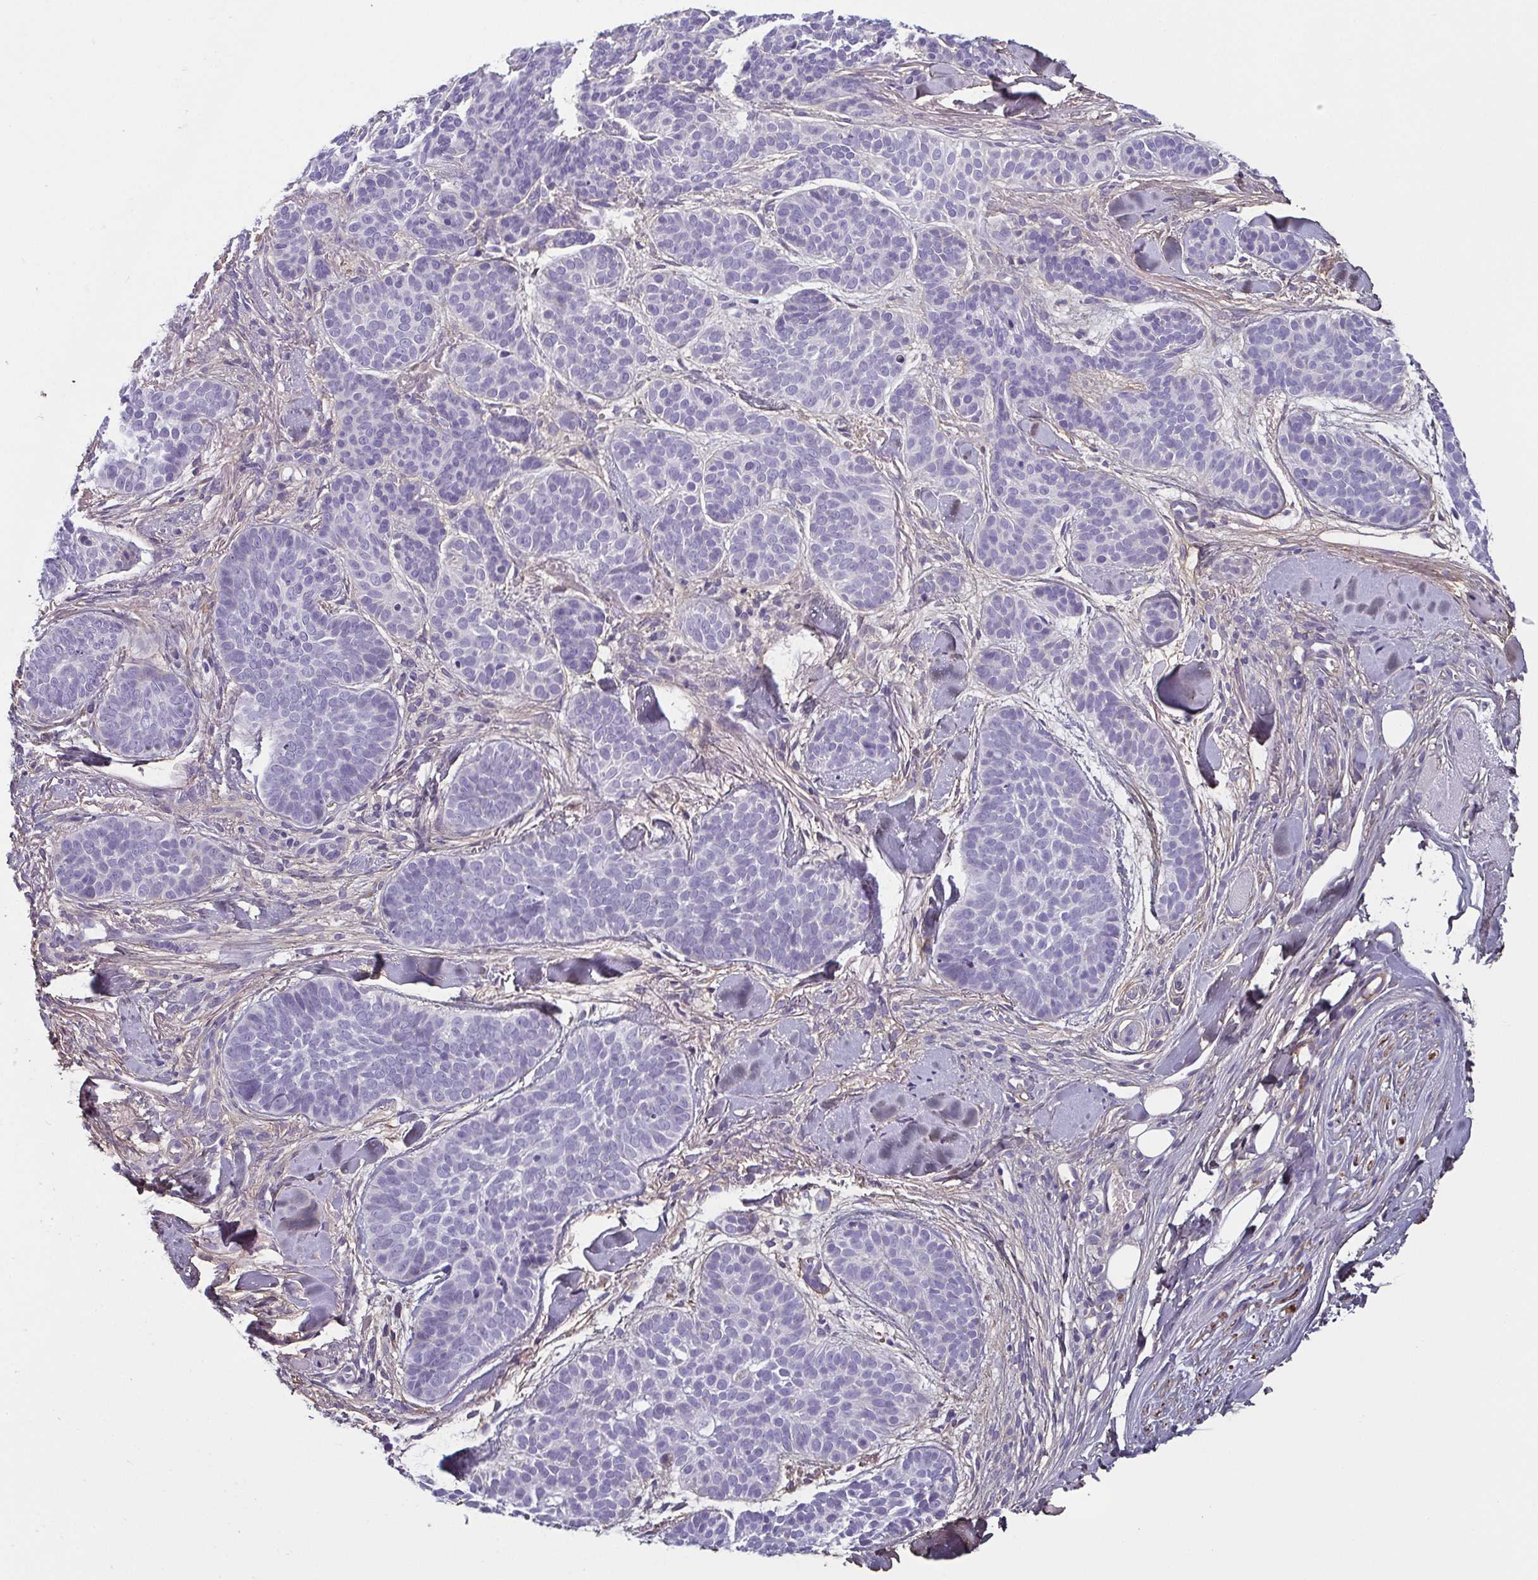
{"staining": {"intensity": "negative", "quantity": "none", "location": "none"}, "tissue": "skin cancer", "cell_type": "Tumor cells", "image_type": "cancer", "snomed": [{"axis": "morphology", "description": "Basal cell carcinoma"}, {"axis": "topography", "description": "Skin"}, {"axis": "topography", "description": "Skin of nose"}], "caption": "Skin cancer (basal cell carcinoma) stained for a protein using immunohistochemistry (IHC) shows no staining tumor cells.", "gene": "ECM1", "patient": {"sex": "female", "age": 81}}